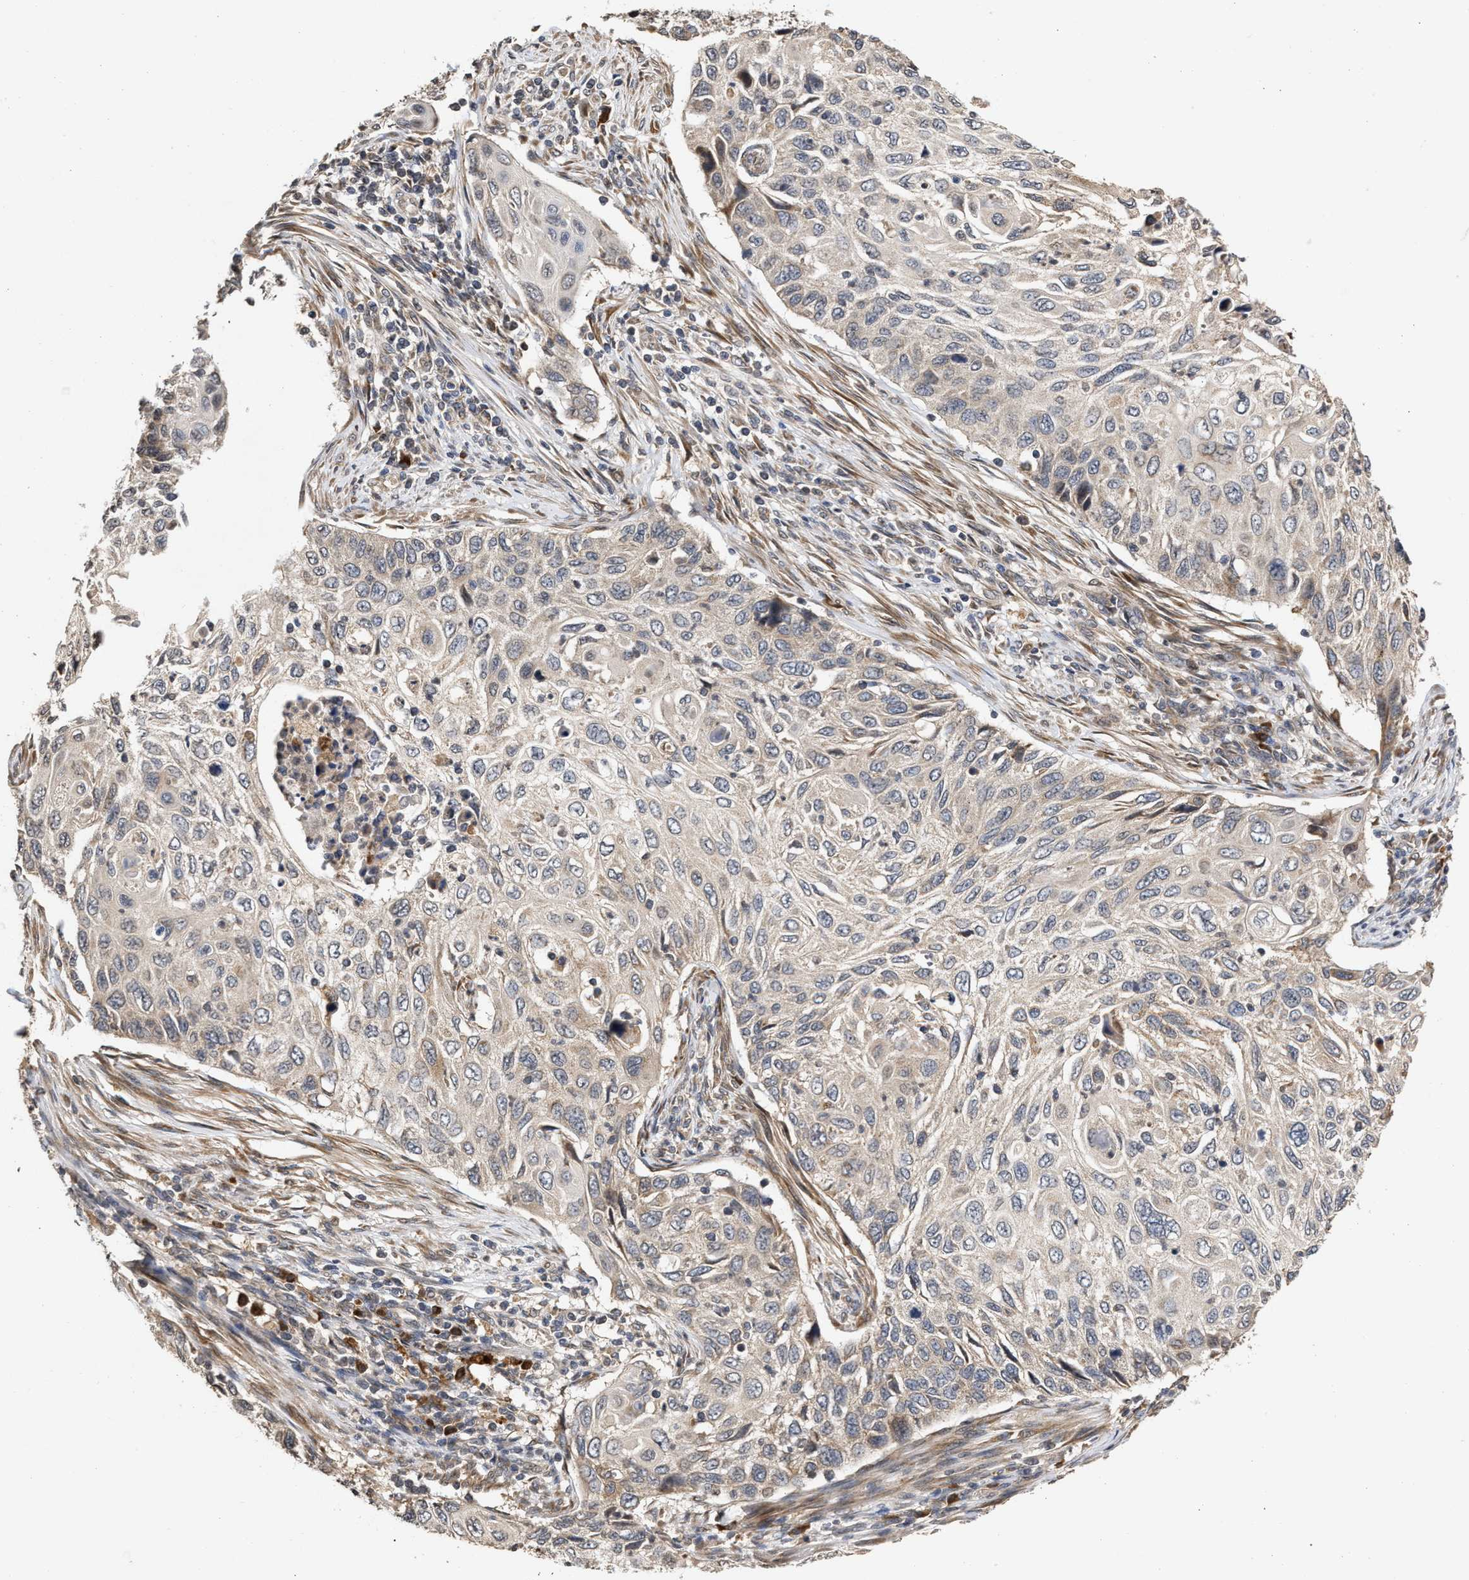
{"staining": {"intensity": "weak", "quantity": "<25%", "location": "cytoplasmic/membranous"}, "tissue": "cervical cancer", "cell_type": "Tumor cells", "image_type": "cancer", "snomed": [{"axis": "morphology", "description": "Squamous cell carcinoma, NOS"}, {"axis": "topography", "description": "Cervix"}], "caption": "DAB immunohistochemical staining of cervical cancer (squamous cell carcinoma) demonstrates no significant positivity in tumor cells. Brightfield microscopy of immunohistochemistry stained with DAB (brown) and hematoxylin (blue), captured at high magnification.", "gene": "SAR1A", "patient": {"sex": "female", "age": 70}}